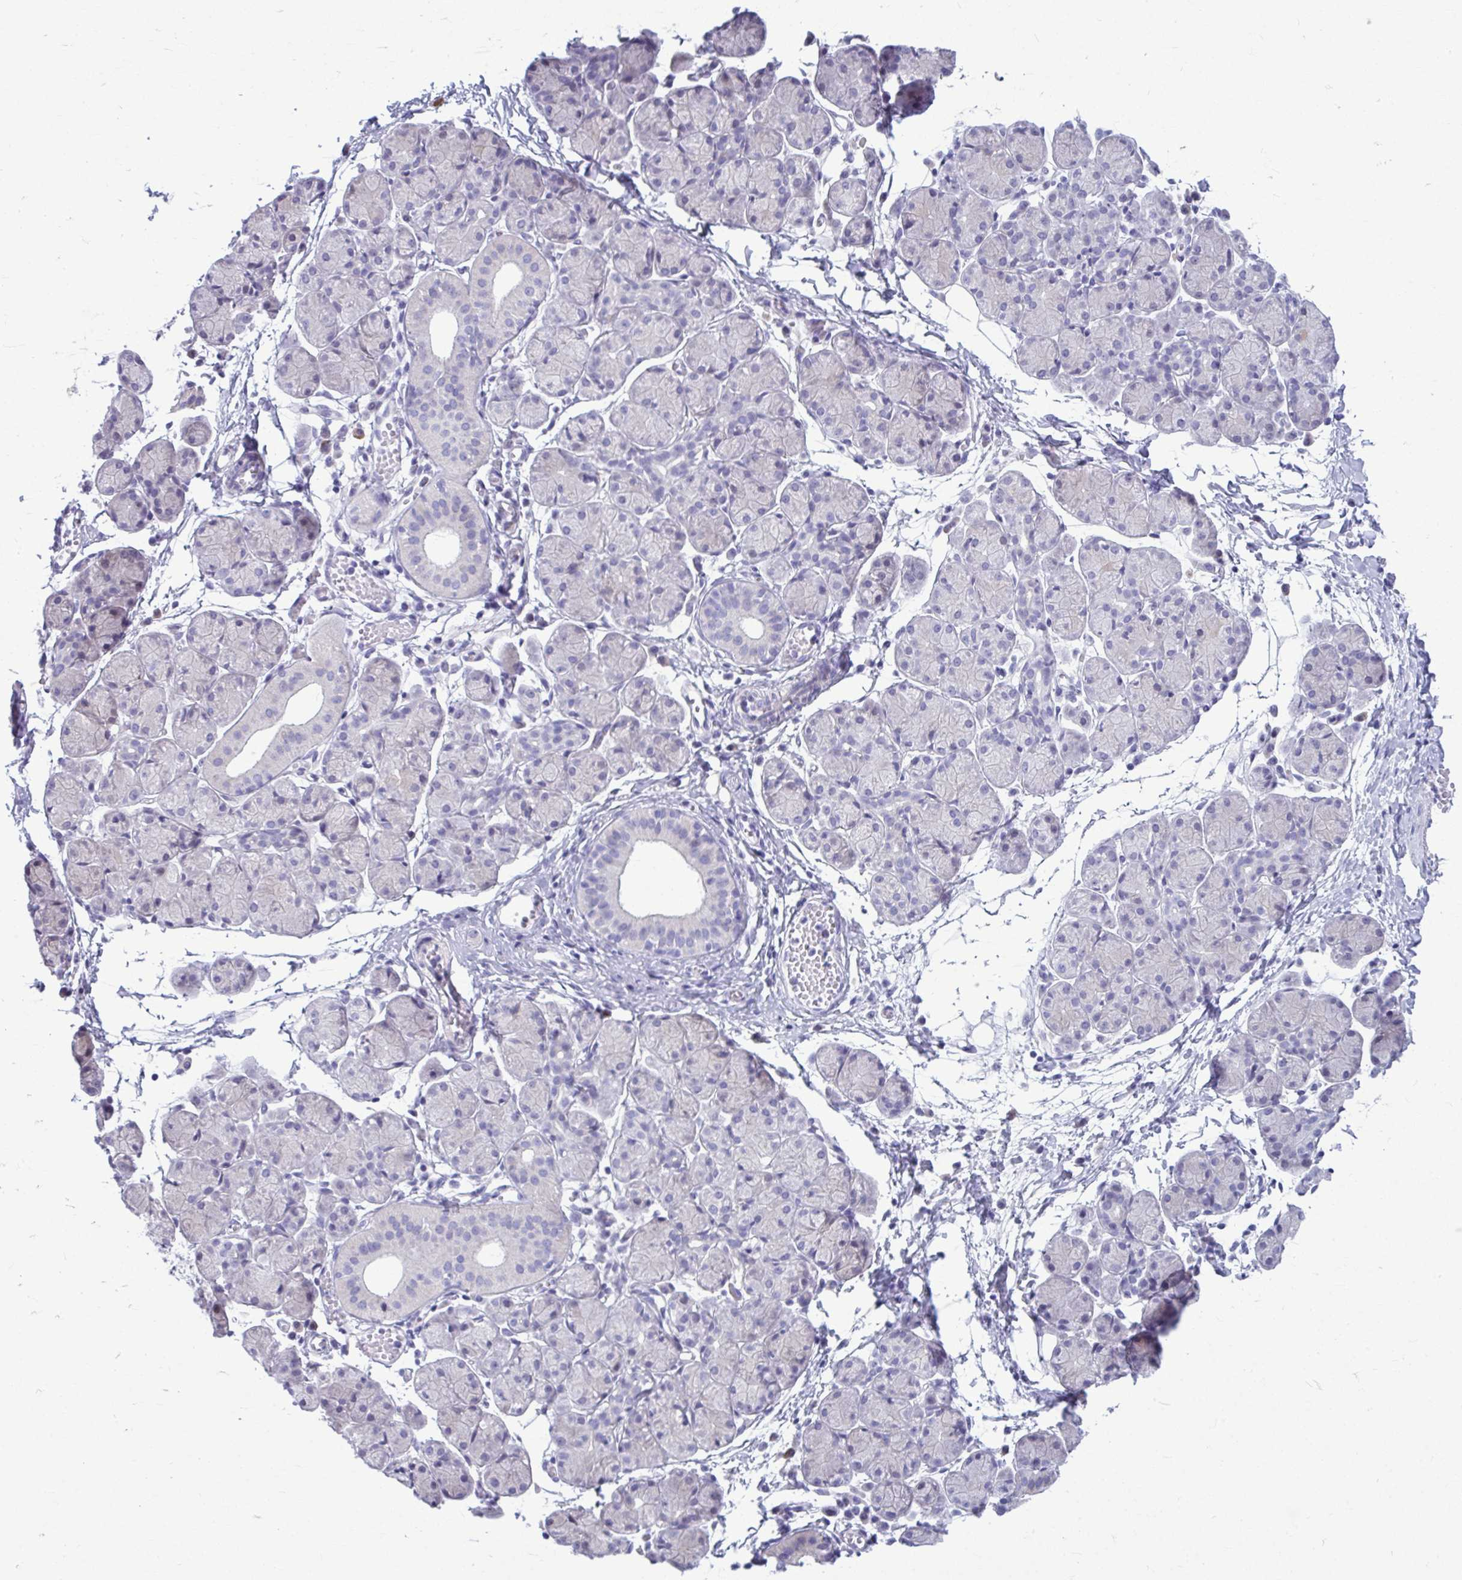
{"staining": {"intensity": "negative", "quantity": "none", "location": "none"}, "tissue": "salivary gland", "cell_type": "Glandular cells", "image_type": "normal", "snomed": [{"axis": "morphology", "description": "Normal tissue, NOS"}, {"axis": "morphology", "description": "Inflammation, NOS"}, {"axis": "topography", "description": "Lymph node"}, {"axis": "topography", "description": "Salivary gland"}], "caption": "Protein analysis of benign salivary gland shows no significant staining in glandular cells. Brightfield microscopy of IHC stained with DAB (brown) and hematoxylin (blue), captured at high magnification.", "gene": "SERPINI1", "patient": {"sex": "male", "age": 3}}